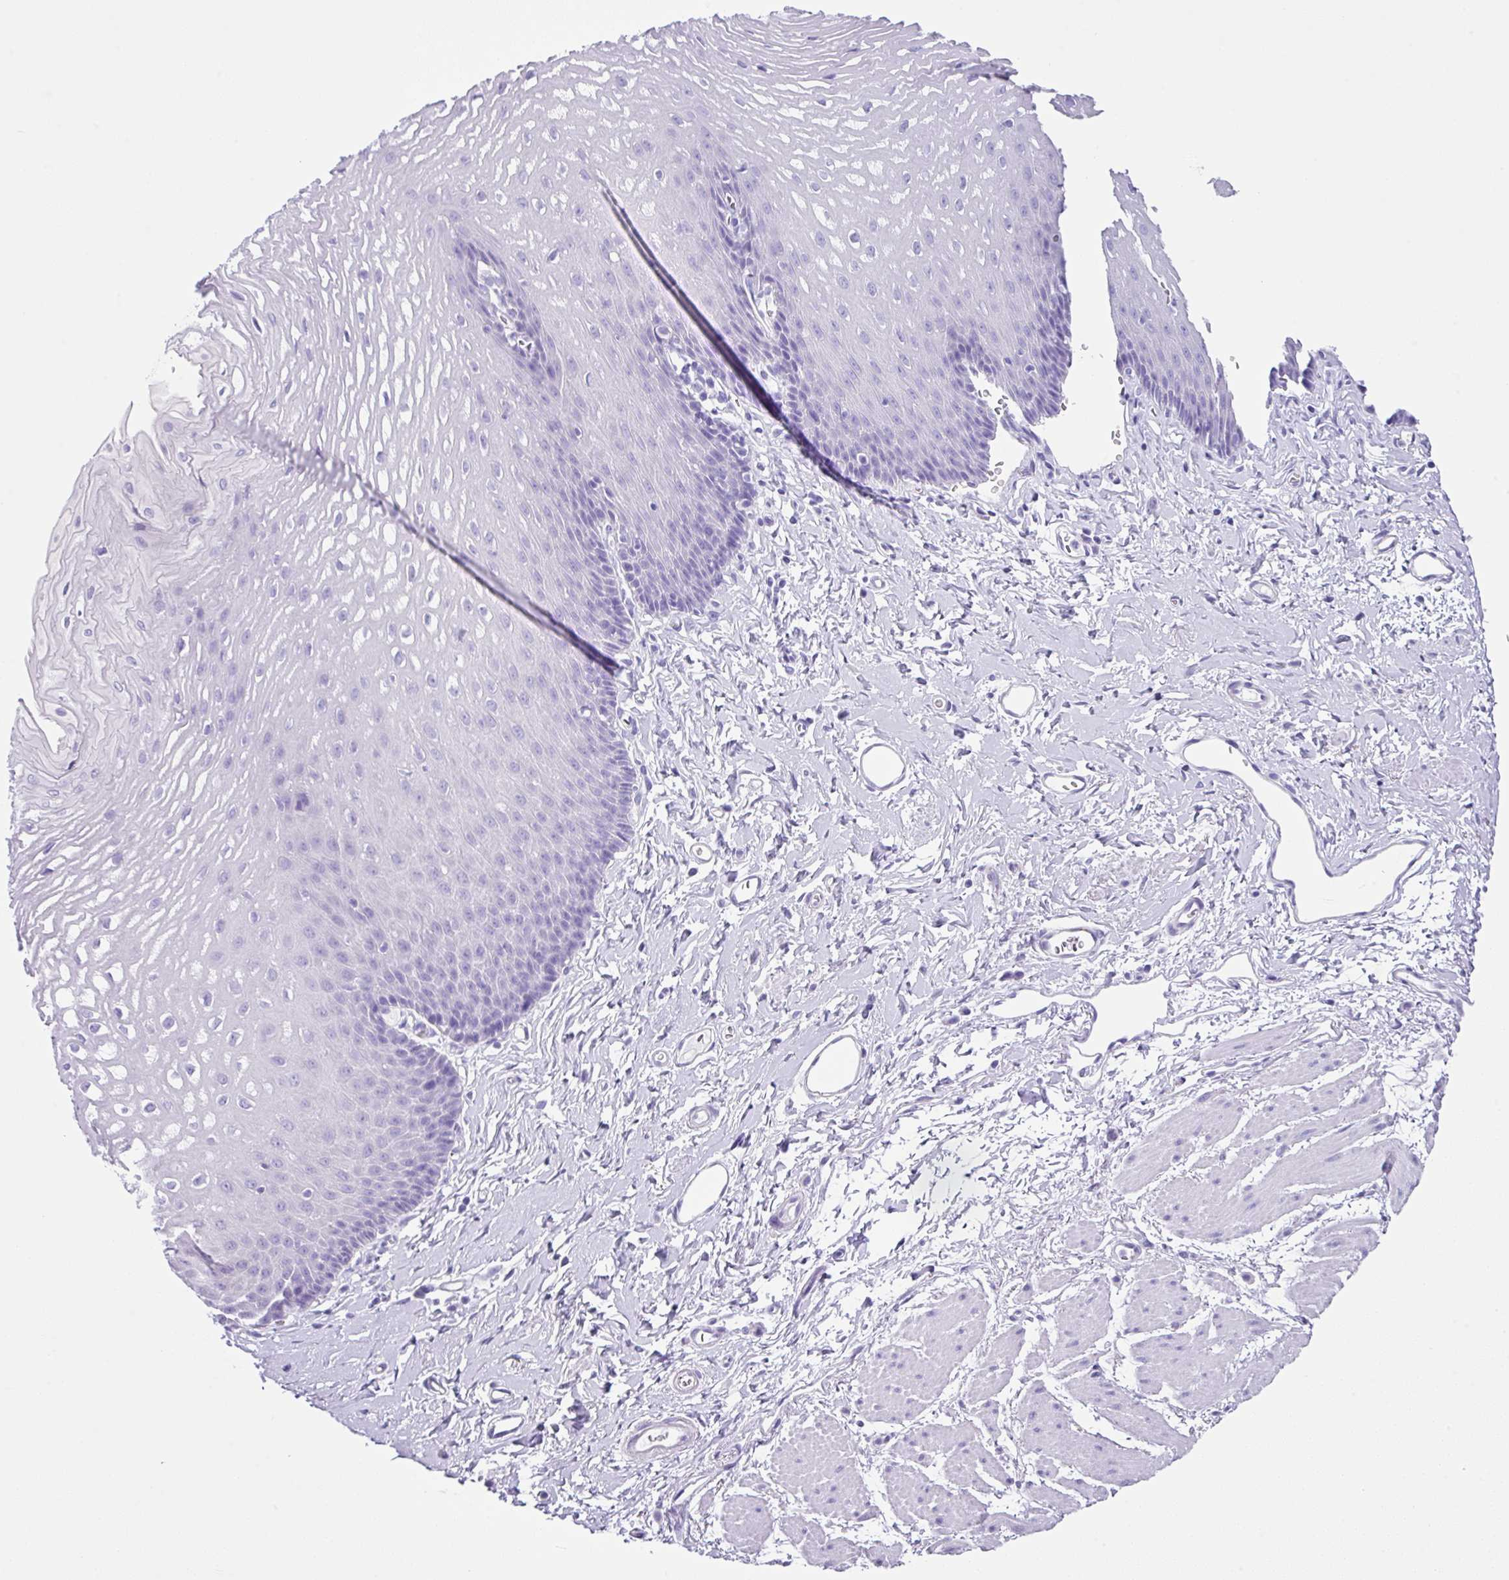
{"staining": {"intensity": "negative", "quantity": "none", "location": "none"}, "tissue": "esophagus", "cell_type": "Squamous epithelial cells", "image_type": "normal", "snomed": [{"axis": "morphology", "description": "Normal tissue, NOS"}, {"axis": "topography", "description": "Esophagus"}], "caption": "DAB immunohistochemical staining of unremarkable human esophagus displays no significant expression in squamous epithelial cells. Brightfield microscopy of immunohistochemistry stained with DAB (brown) and hematoxylin (blue), captured at high magnification.", "gene": "ZG16", "patient": {"sex": "male", "age": 70}}